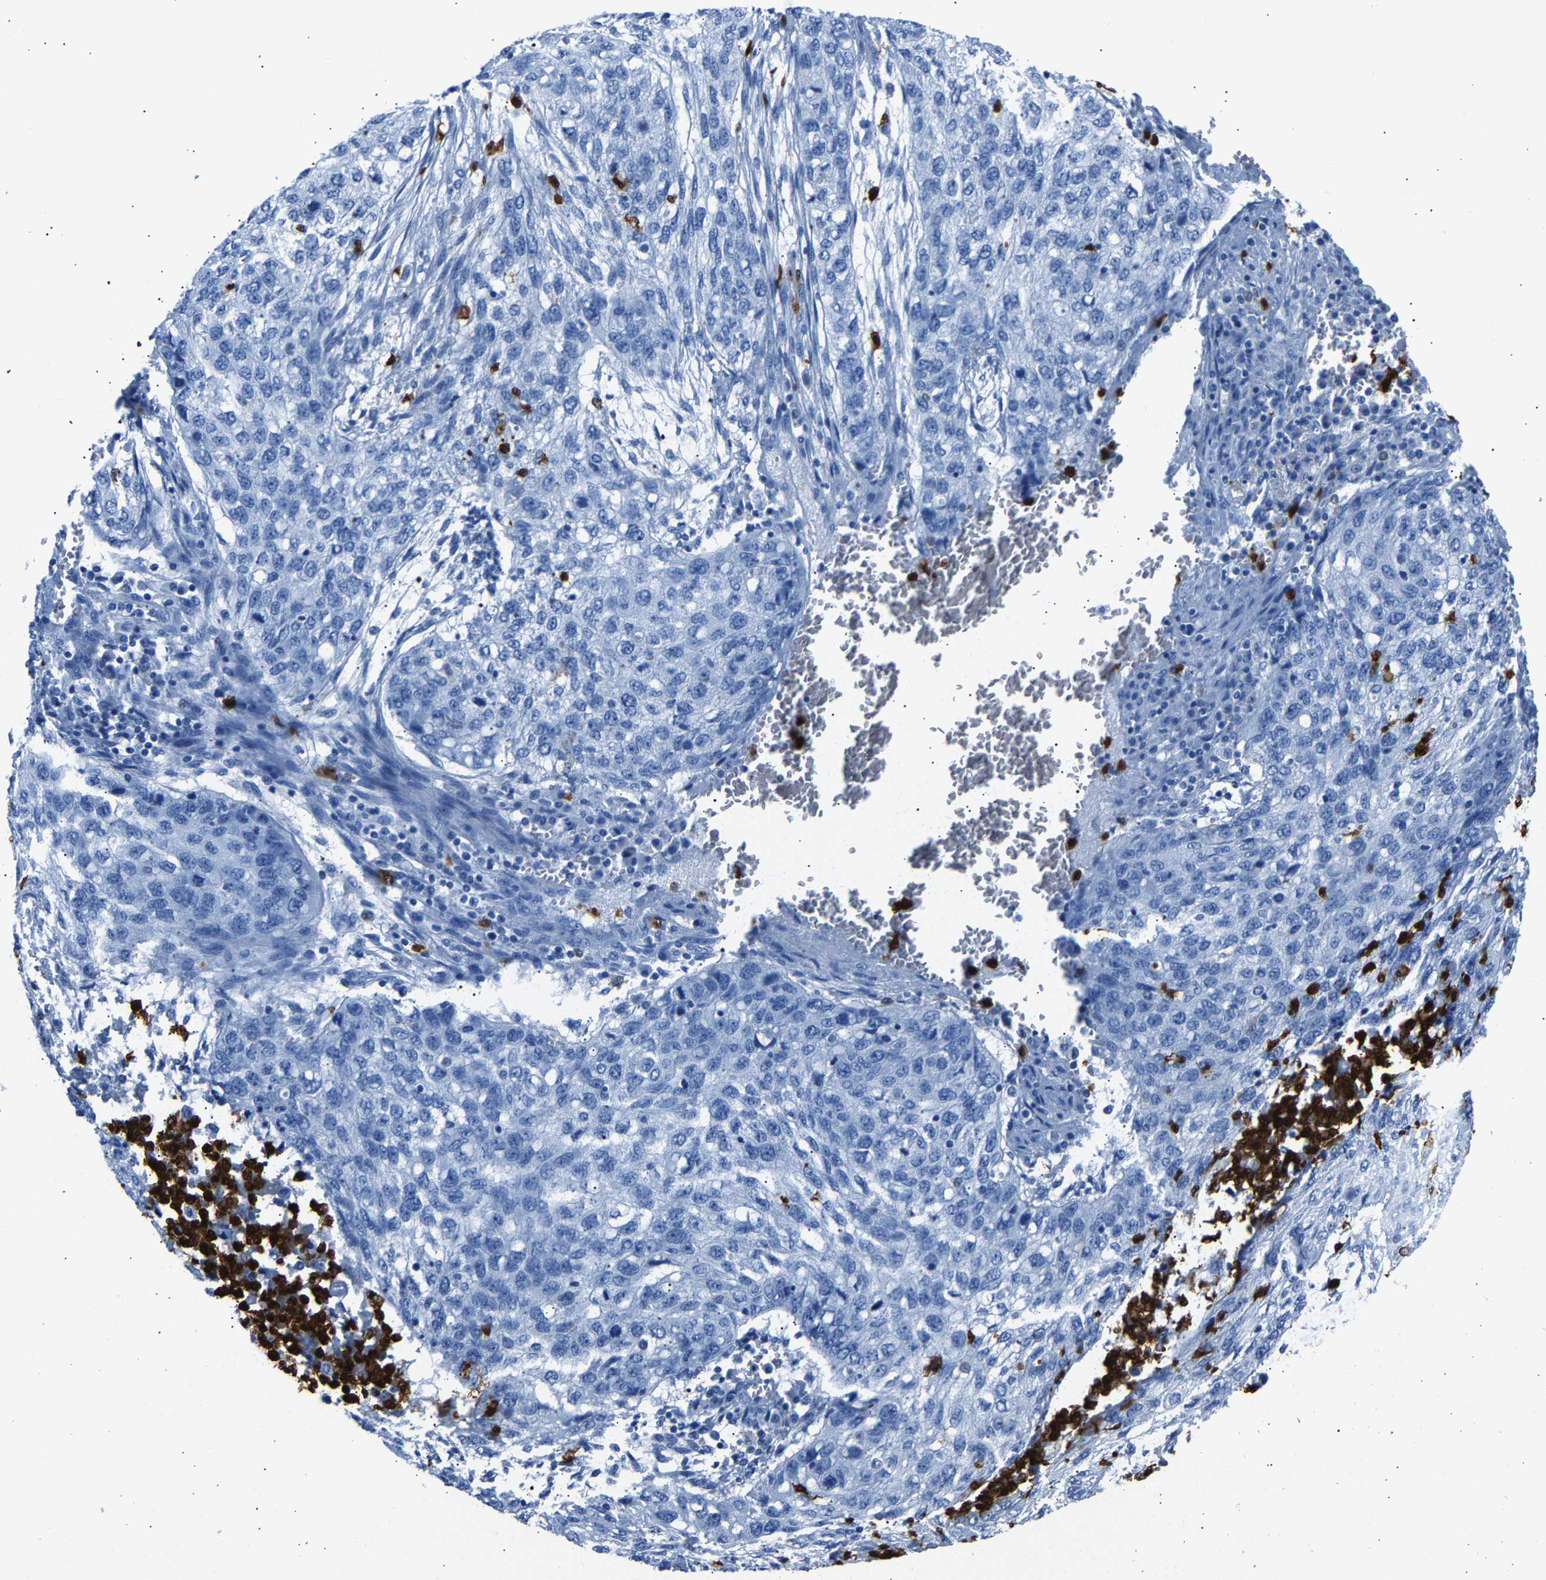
{"staining": {"intensity": "negative", "quantity": "none", "location": "none"}, "tissue": "lung cancer", "cell_type": "Tumor cells", "image_type": "cancer", "snomed": [{"axis": "morphology", "description": "Squamous cell carcinoma, NOS"}, {"axis": "topography", "description": "Lung"}], "caption": "Lung cancer was stained to show a protein in brown. There is no significant staining in tumor cells.", "gene": "S100P", "patient": {"sex": "female", "age": 63}}